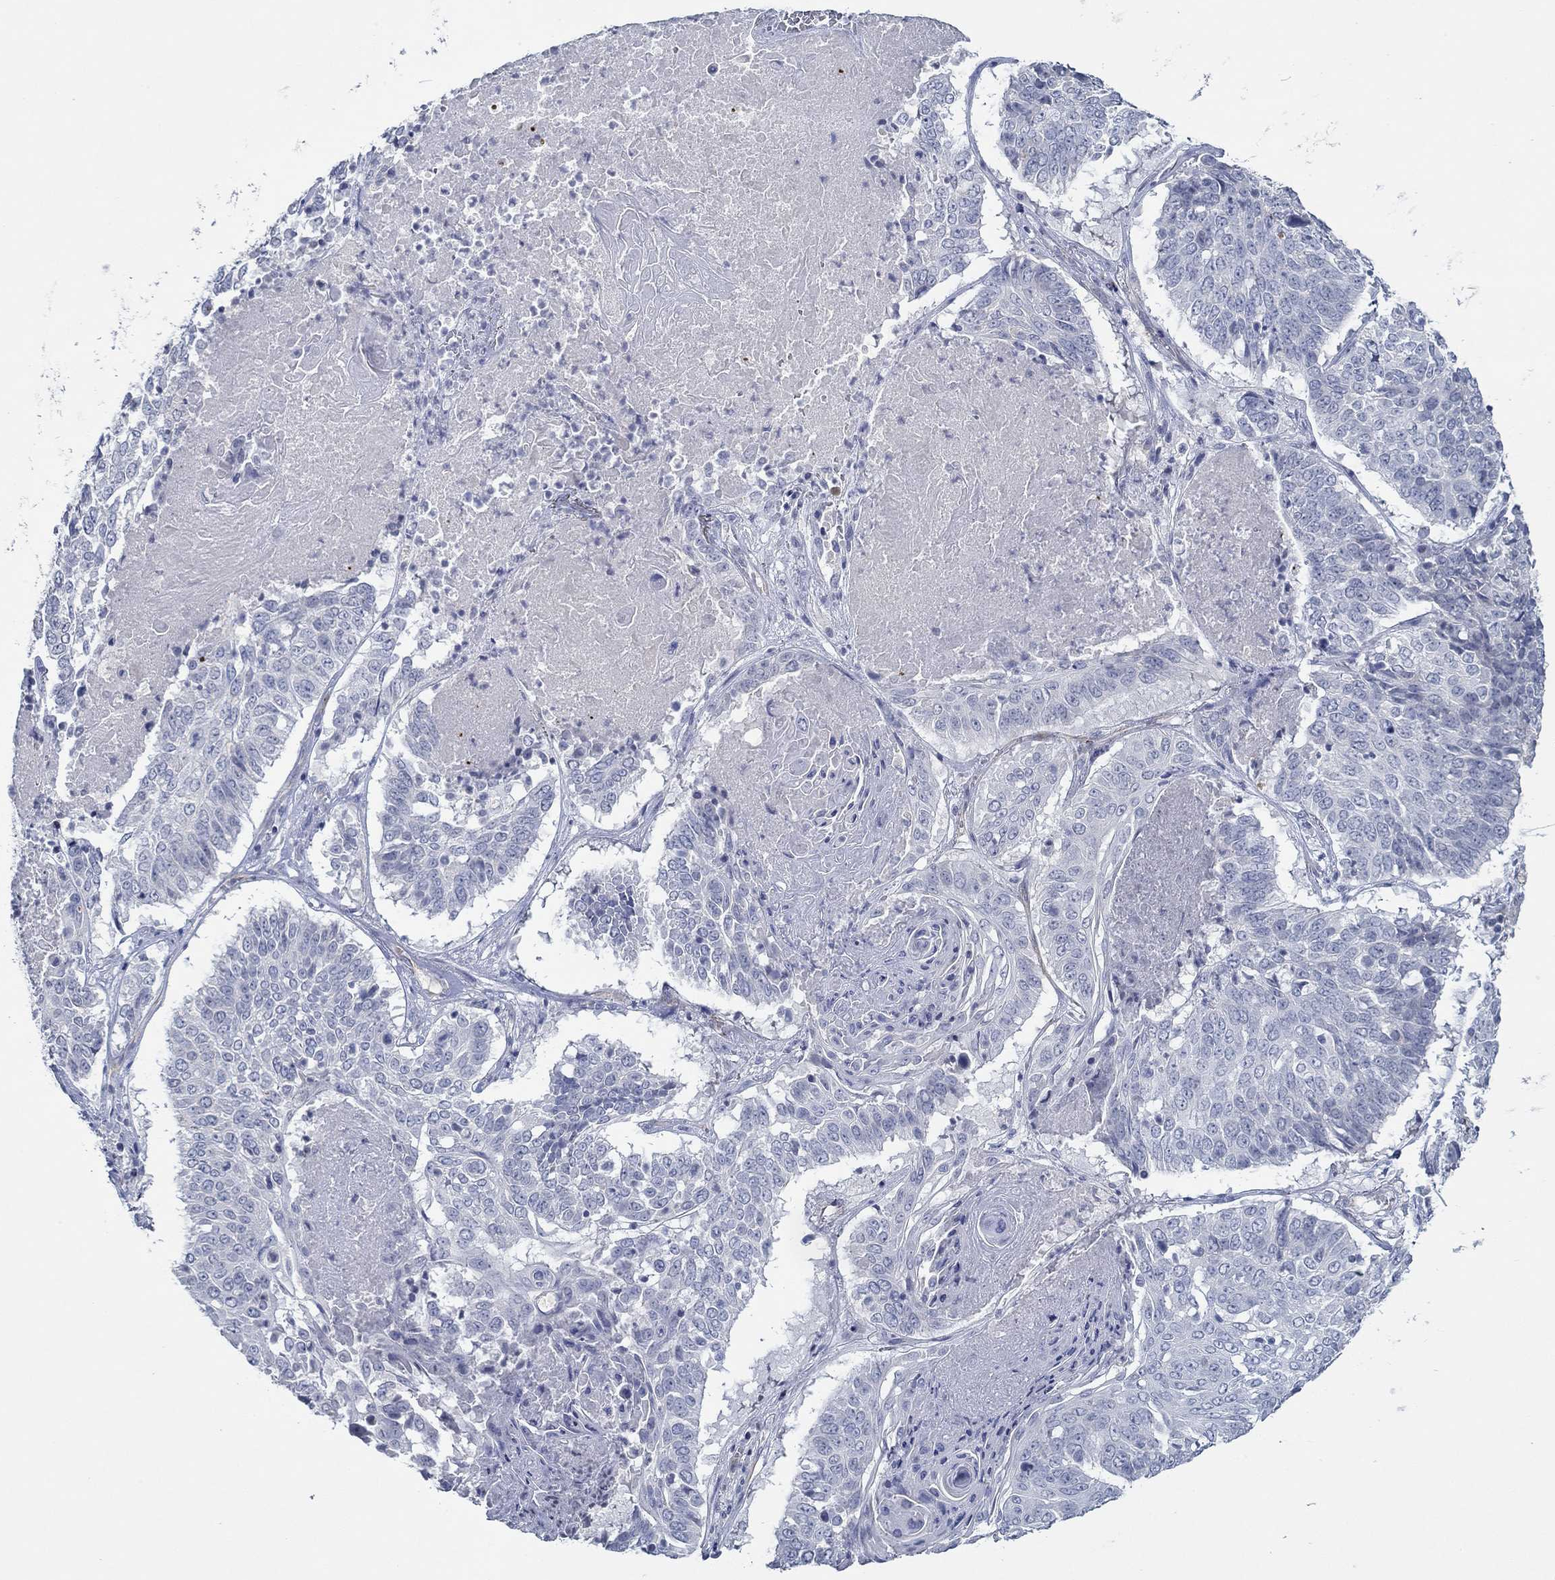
{"staining": {"intensity": "negative", "quantity": "none", "location": "none"}, "tissue": "lung cancer", "cell_type": "Tumor cells", "image_type": "cancer", "snomed": [{"axis": "morphology", "description": "Squamous cell carcinoma, NOS"}, {"axis": "topography", "description": "Lung"}], "caption": "Protein analysis of lung cancer (squamous cell carcinoma) exhibits no significant expression in tumor cells.", "gene": "GJA5", "patient": {"sex": "male", "age": 64}}